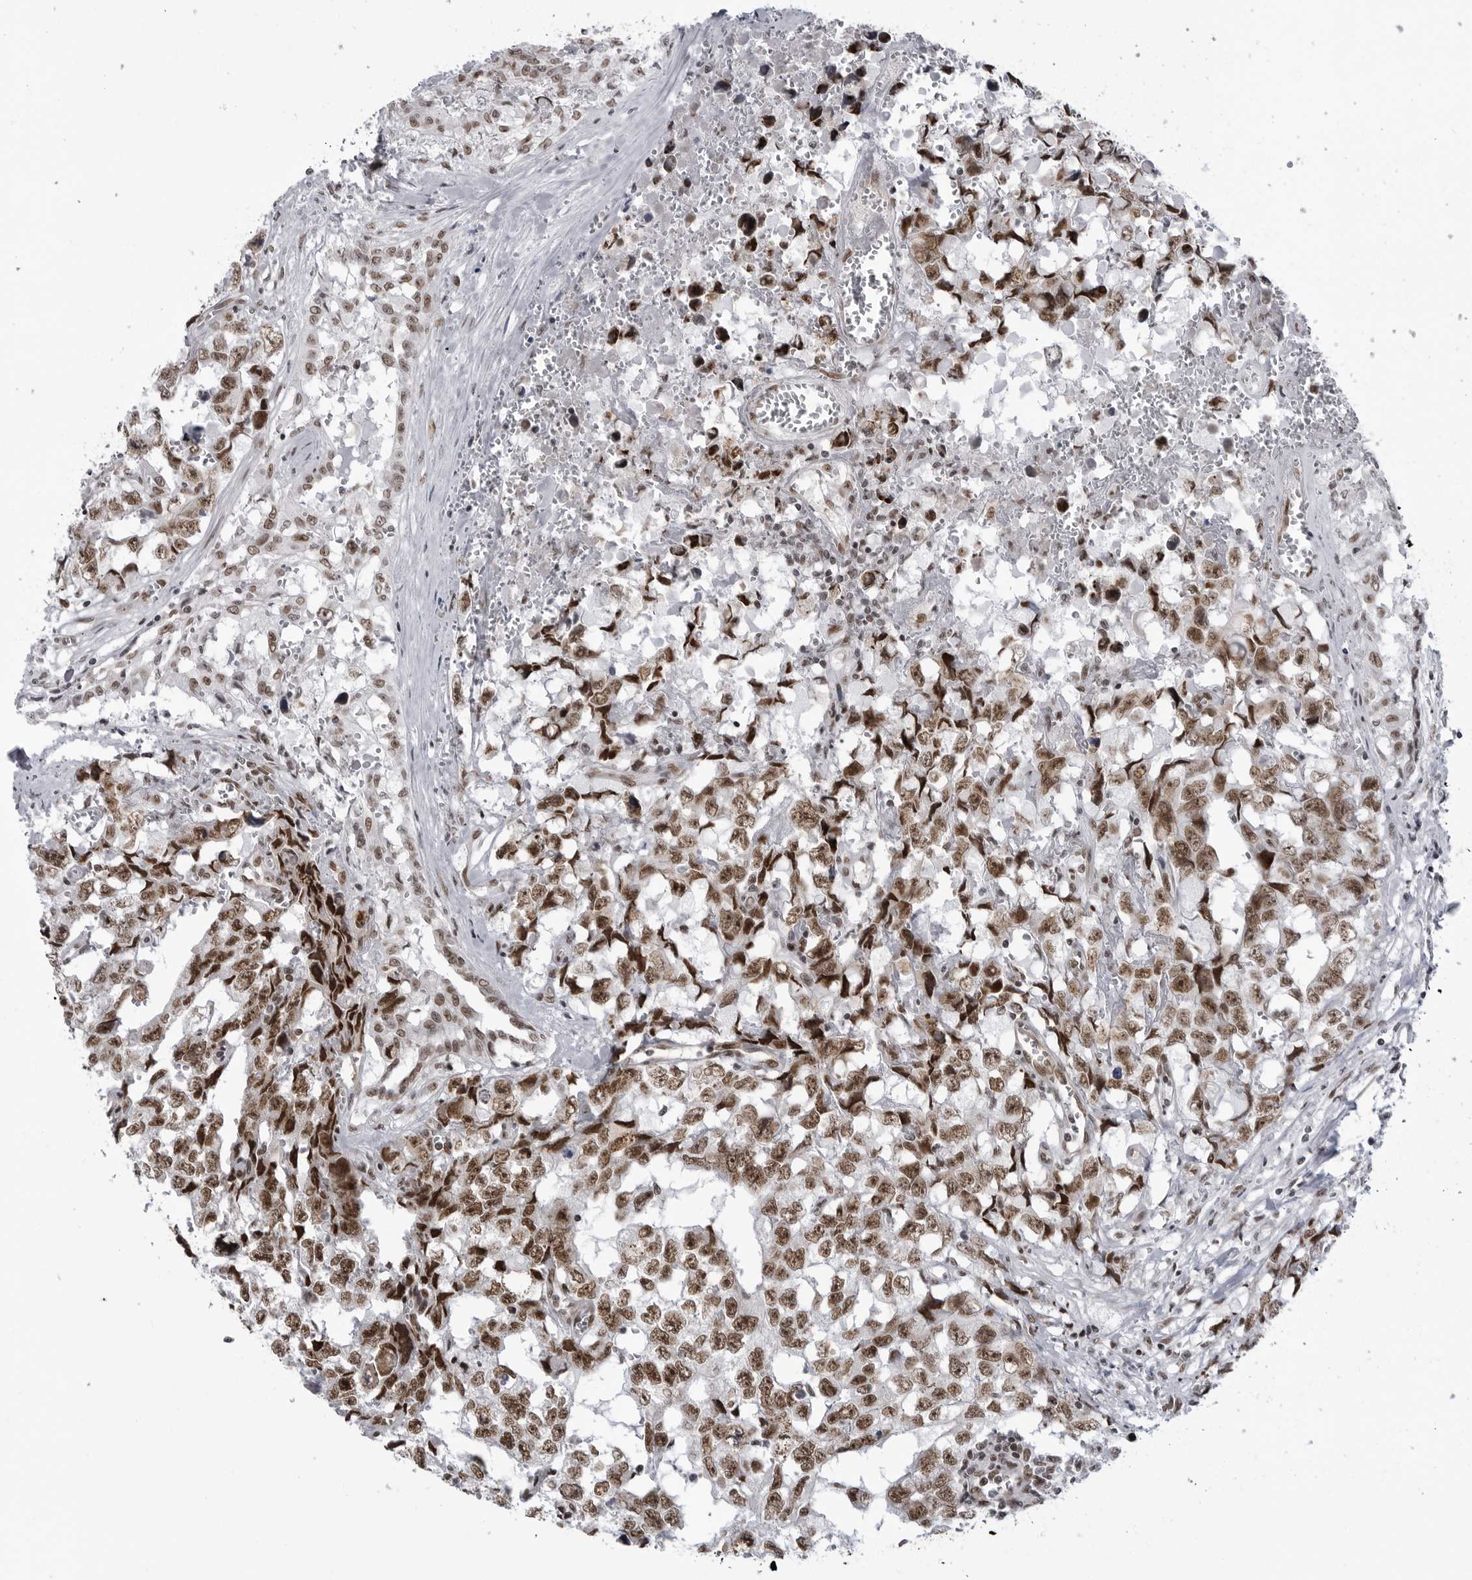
{"staining": {"intensity": "strong", "quantity": ">75%", "location": "nuclear"}, "tissue": "testis cancer", "cell_type": "Tumor cells", "image_type": "cancer", "snomed": [{"axis": "morphology", "description": "Carcinoma, Embryonal, NOS"}, {"axis": "topography", "description": "Testis"}], "caption": "Immunohistochemical staining of human testis embryonal carcinoma demonstrates high levels of strong nuclear protein staining in about >75% of tumor cells. The staining was performed using DAB (3,3'-diaminobenzidine), with brown indicating positive protein expression. Nuclei are stained blue with hematoxylin.", "gene": "RNF26", "patient": {"sex": "male", "age": 31}}